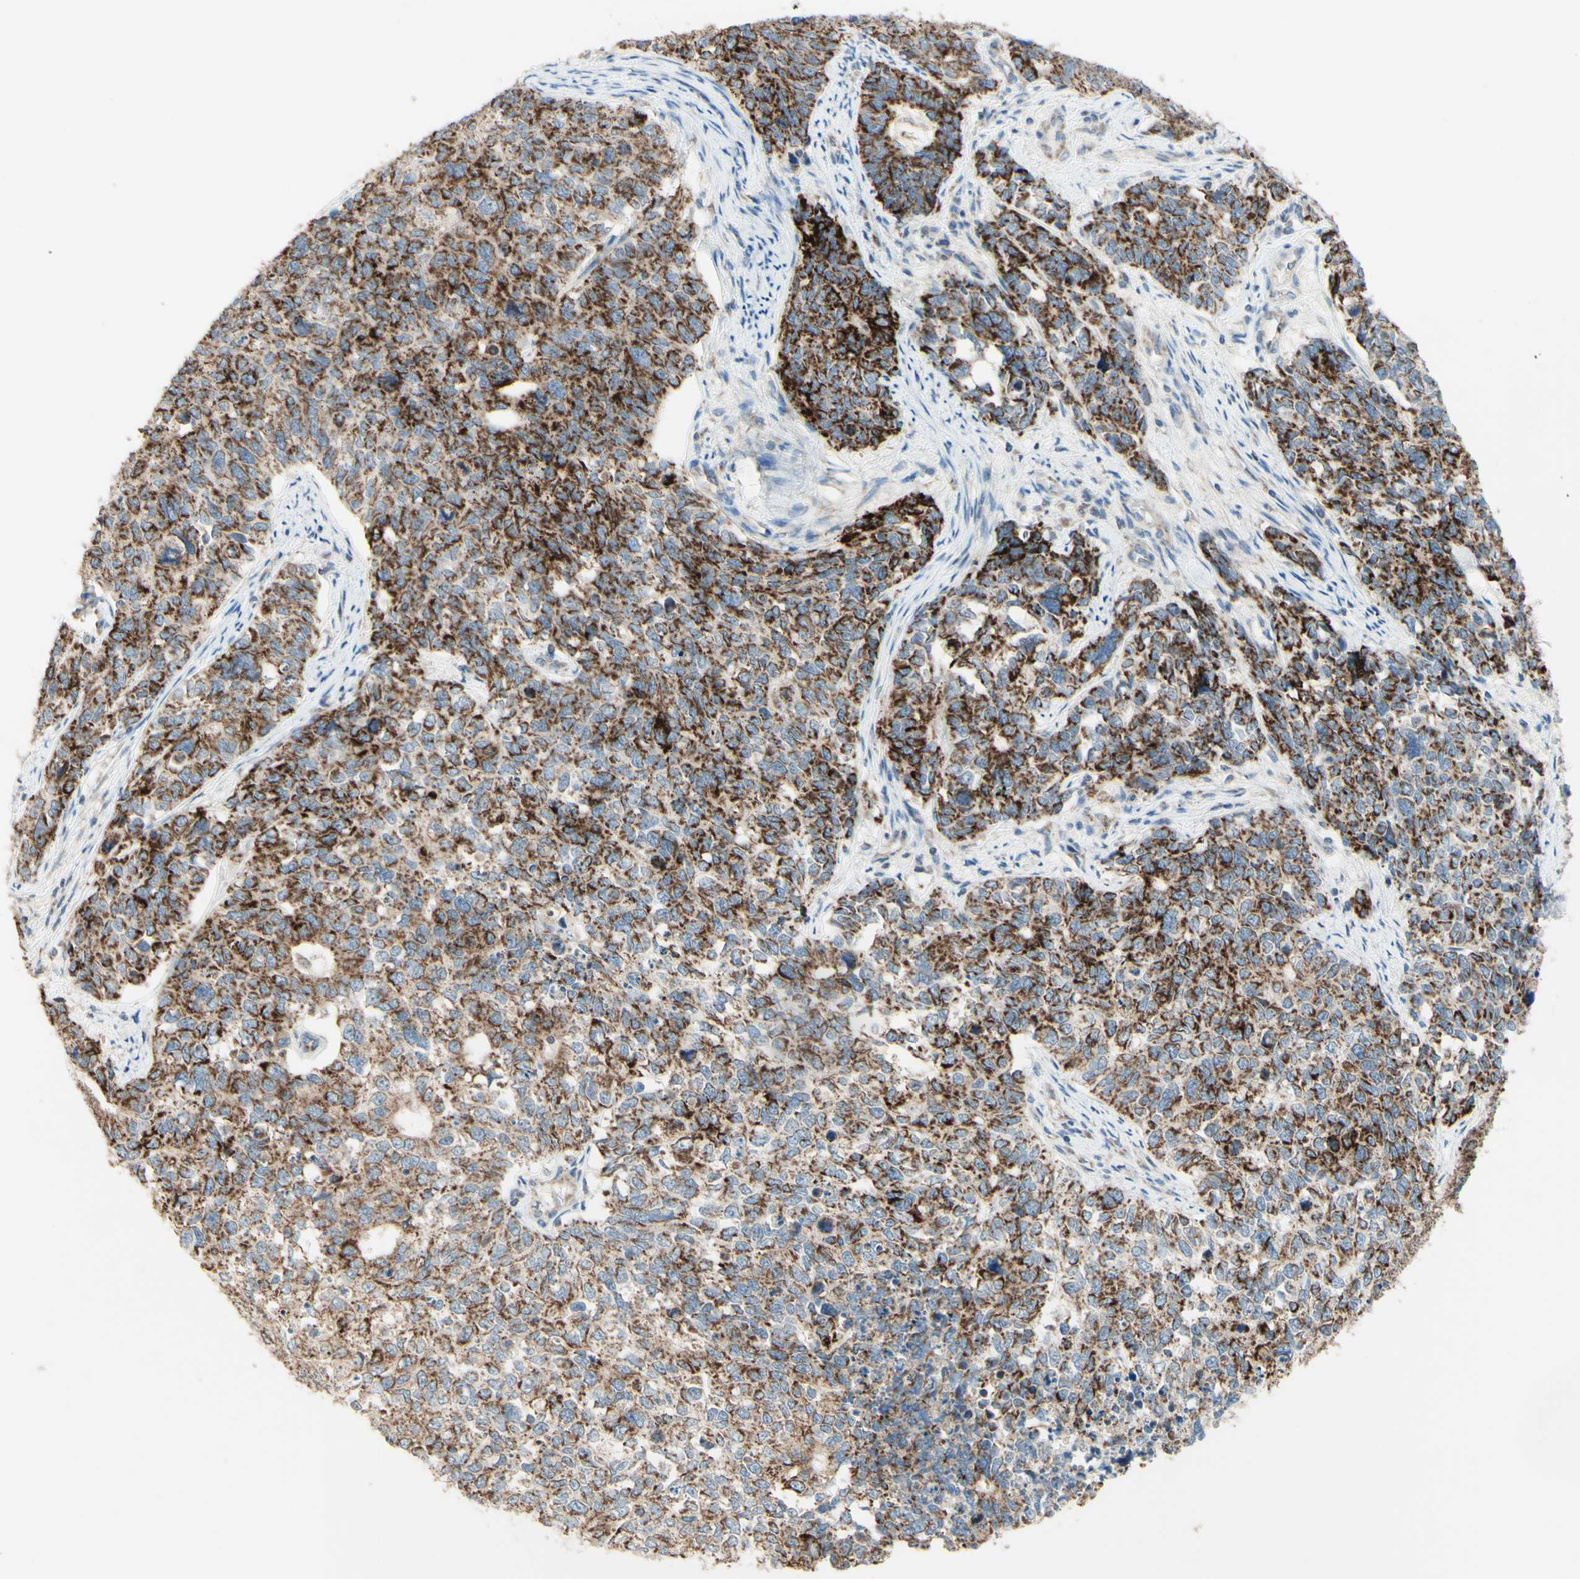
{"staining": {"intensity": "strong", "quantity": ">75%", "location": "cytoplasmic/membranous"}, "tissue": "cervical cancer", "cell_type": "Tumor cells", "image_type": "cancer", "snomed": [{"axis": "morphology", "description": "Squamous cell carcinoma, NOS"}, {"axis": "topography", "description": "Cervix"}], "caption": "Protein expression by immunohistochemistry displays strong cytoplasmic/membranous staining in about >75% of tumor cells in cervical squamous cell carcinoma.", "gene": "ARMC10", "patient": {"sex": "female", "age": 63}}